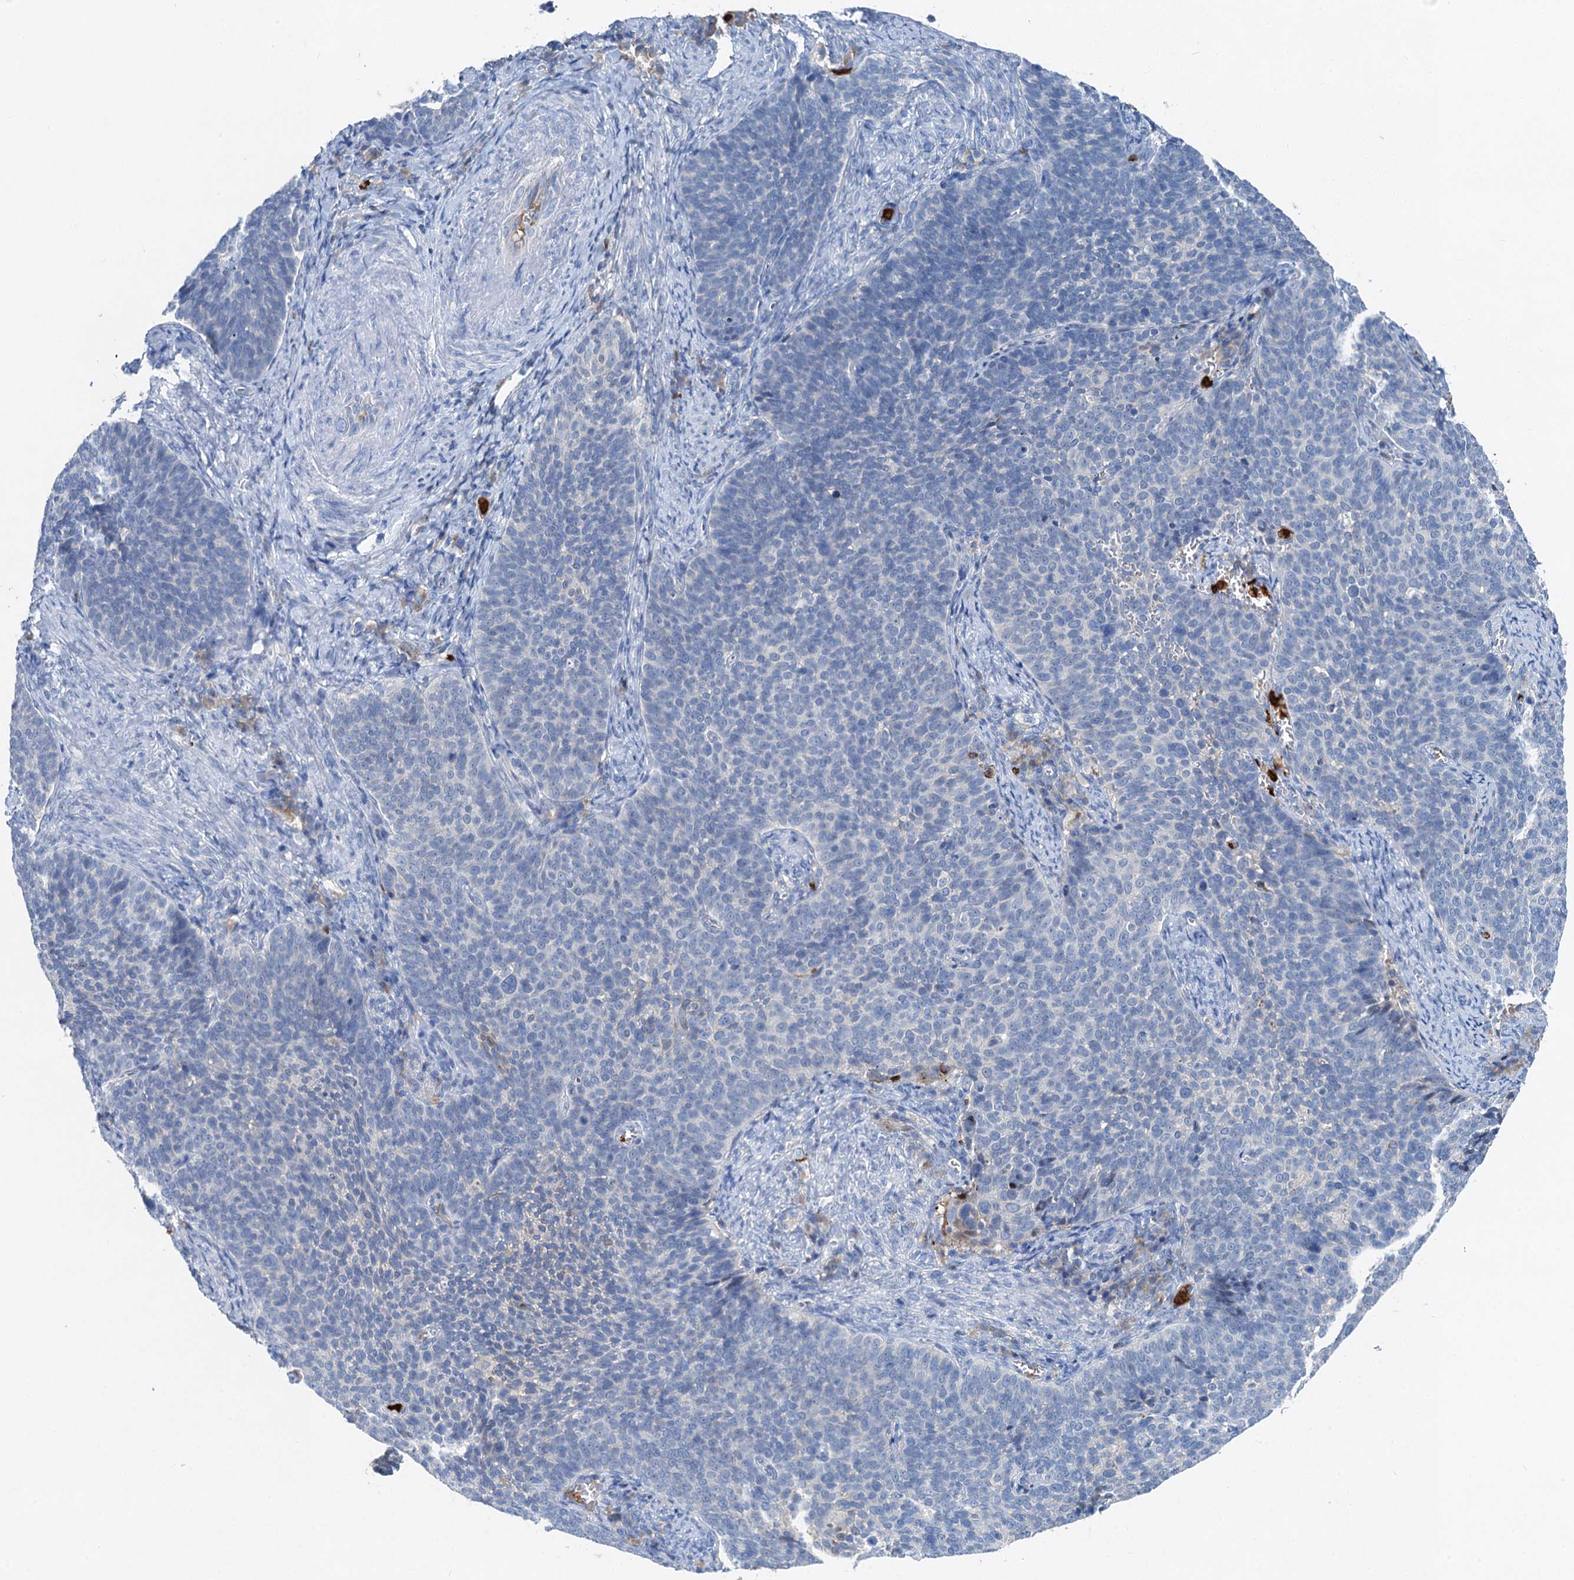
{"staining": {"intensity": "weak", "quantity": "<25%", "location": "cytoplasmic/membranous"}, "tissue": "cervical cancer", "cell_type": "Tumor cells", "image_type": "cancer", "snomed": [{"axis": "morphology", "description": "Normal tissue, NOS"}, {"axis": "morphology", "description": "Squamous cell carcinoma, NOS"}, {"axis": "topography", "description": "Cervix"}], "caption": "DAB (3,3'-diaminobenzidine) immunohistochemical staining of cervical cancer (squamous cell carcinoma) displays no significant positivity in tumor cells.", "gene": "OTOA", "patient": {"sex": "female", "age": 39}}